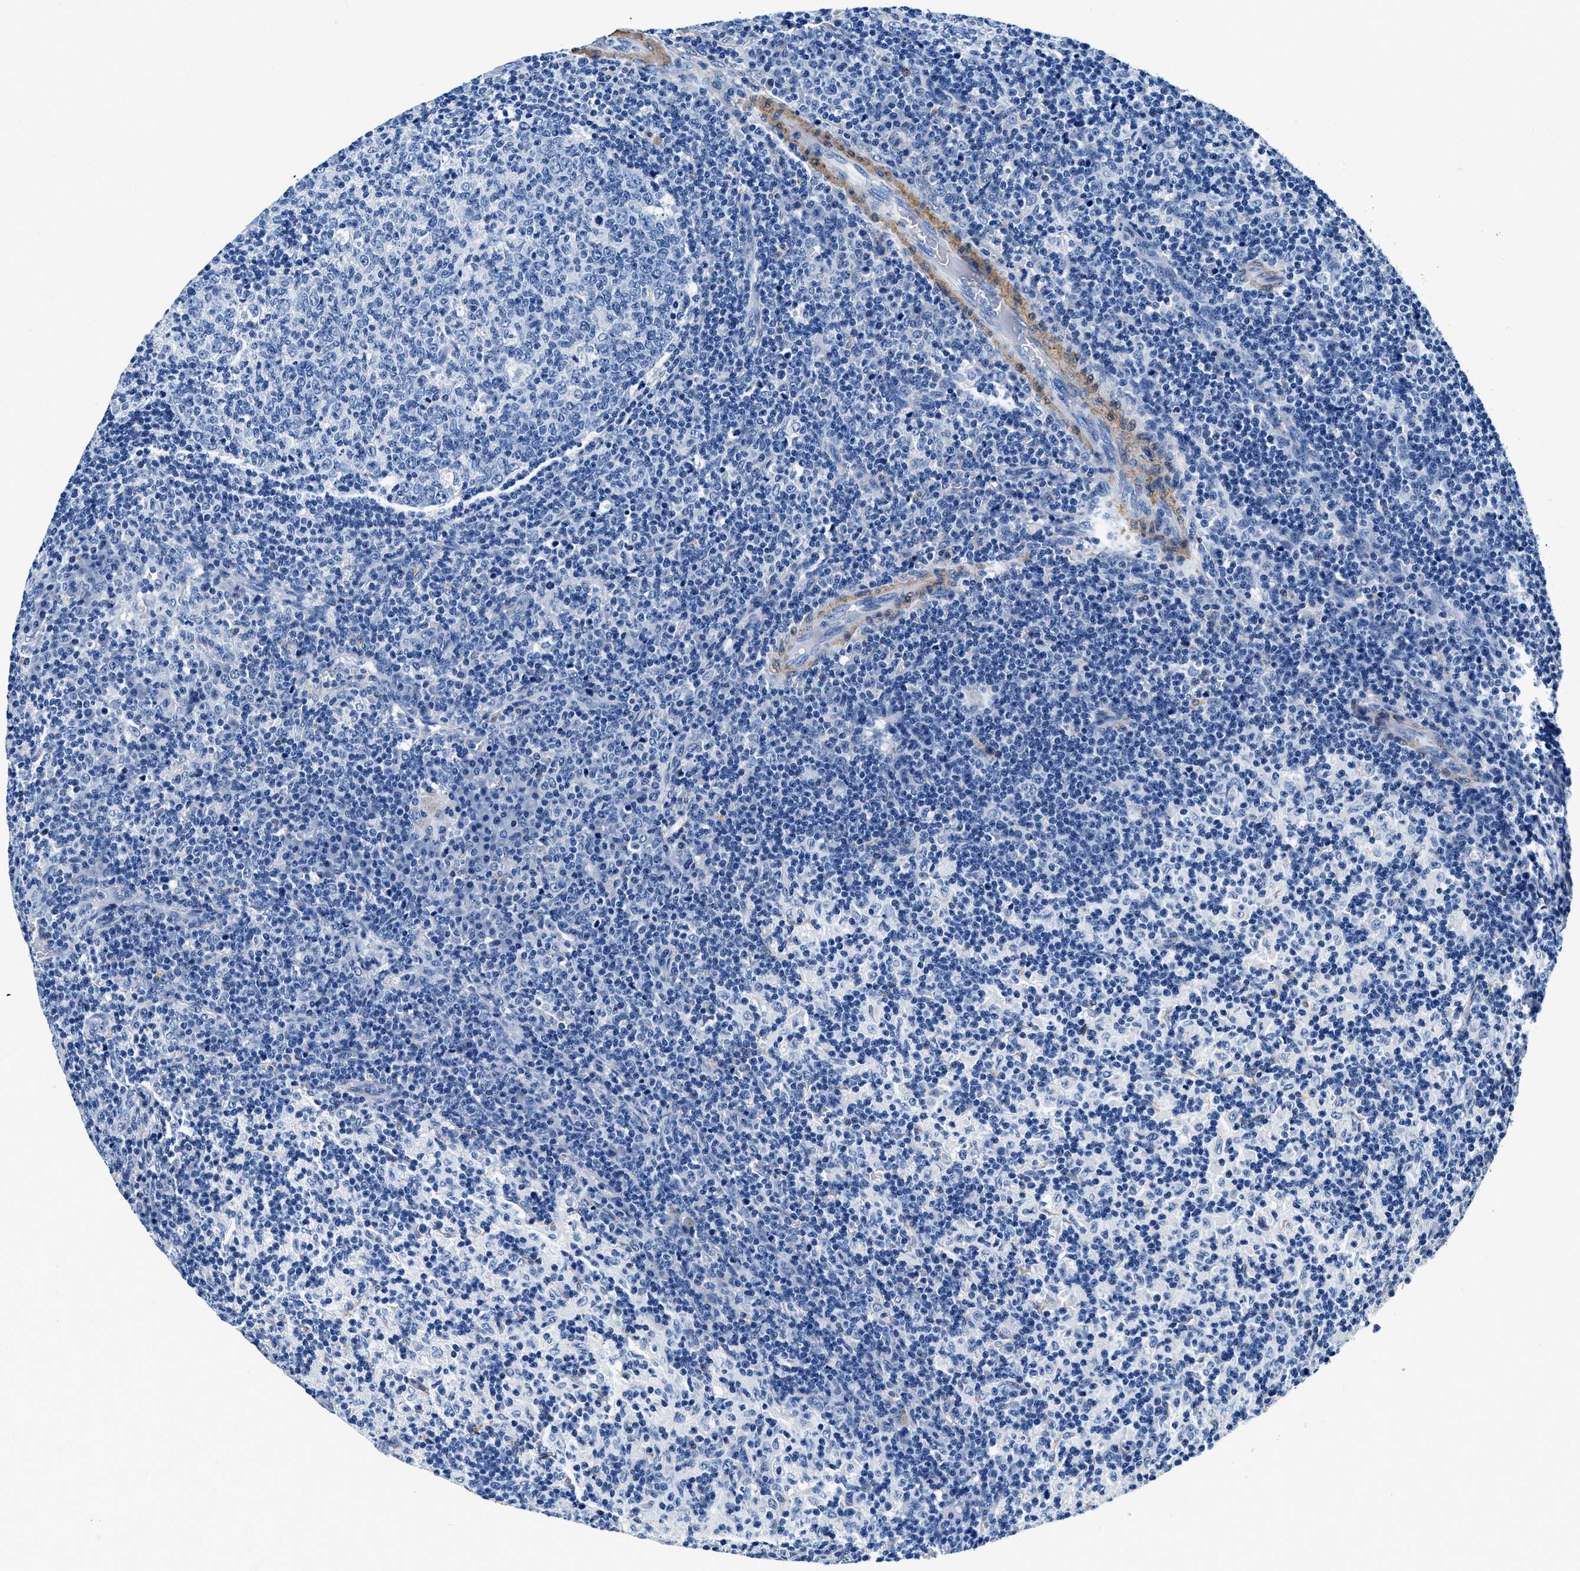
{"staining": {"intensity": "negative", "quantity": "none", "location": "none"}, "tissue": "lymph node", "cell_type": "Germinal center cells", "image_type": "normal", "snomed": [{"axis": "morphology", "description": "Normal tissue, NOS"}, {"axis": "morphology", "description": "Inflammation, NOS"}, {"axis": "topography", "description": "Lymph node"}], "caption": "Immunohistochemistry (IHC) of benign human lymph node reveals no positivity in germinal center cells.", "gene": "TEX261", "patient": {"sex": "male", "age": 55}}